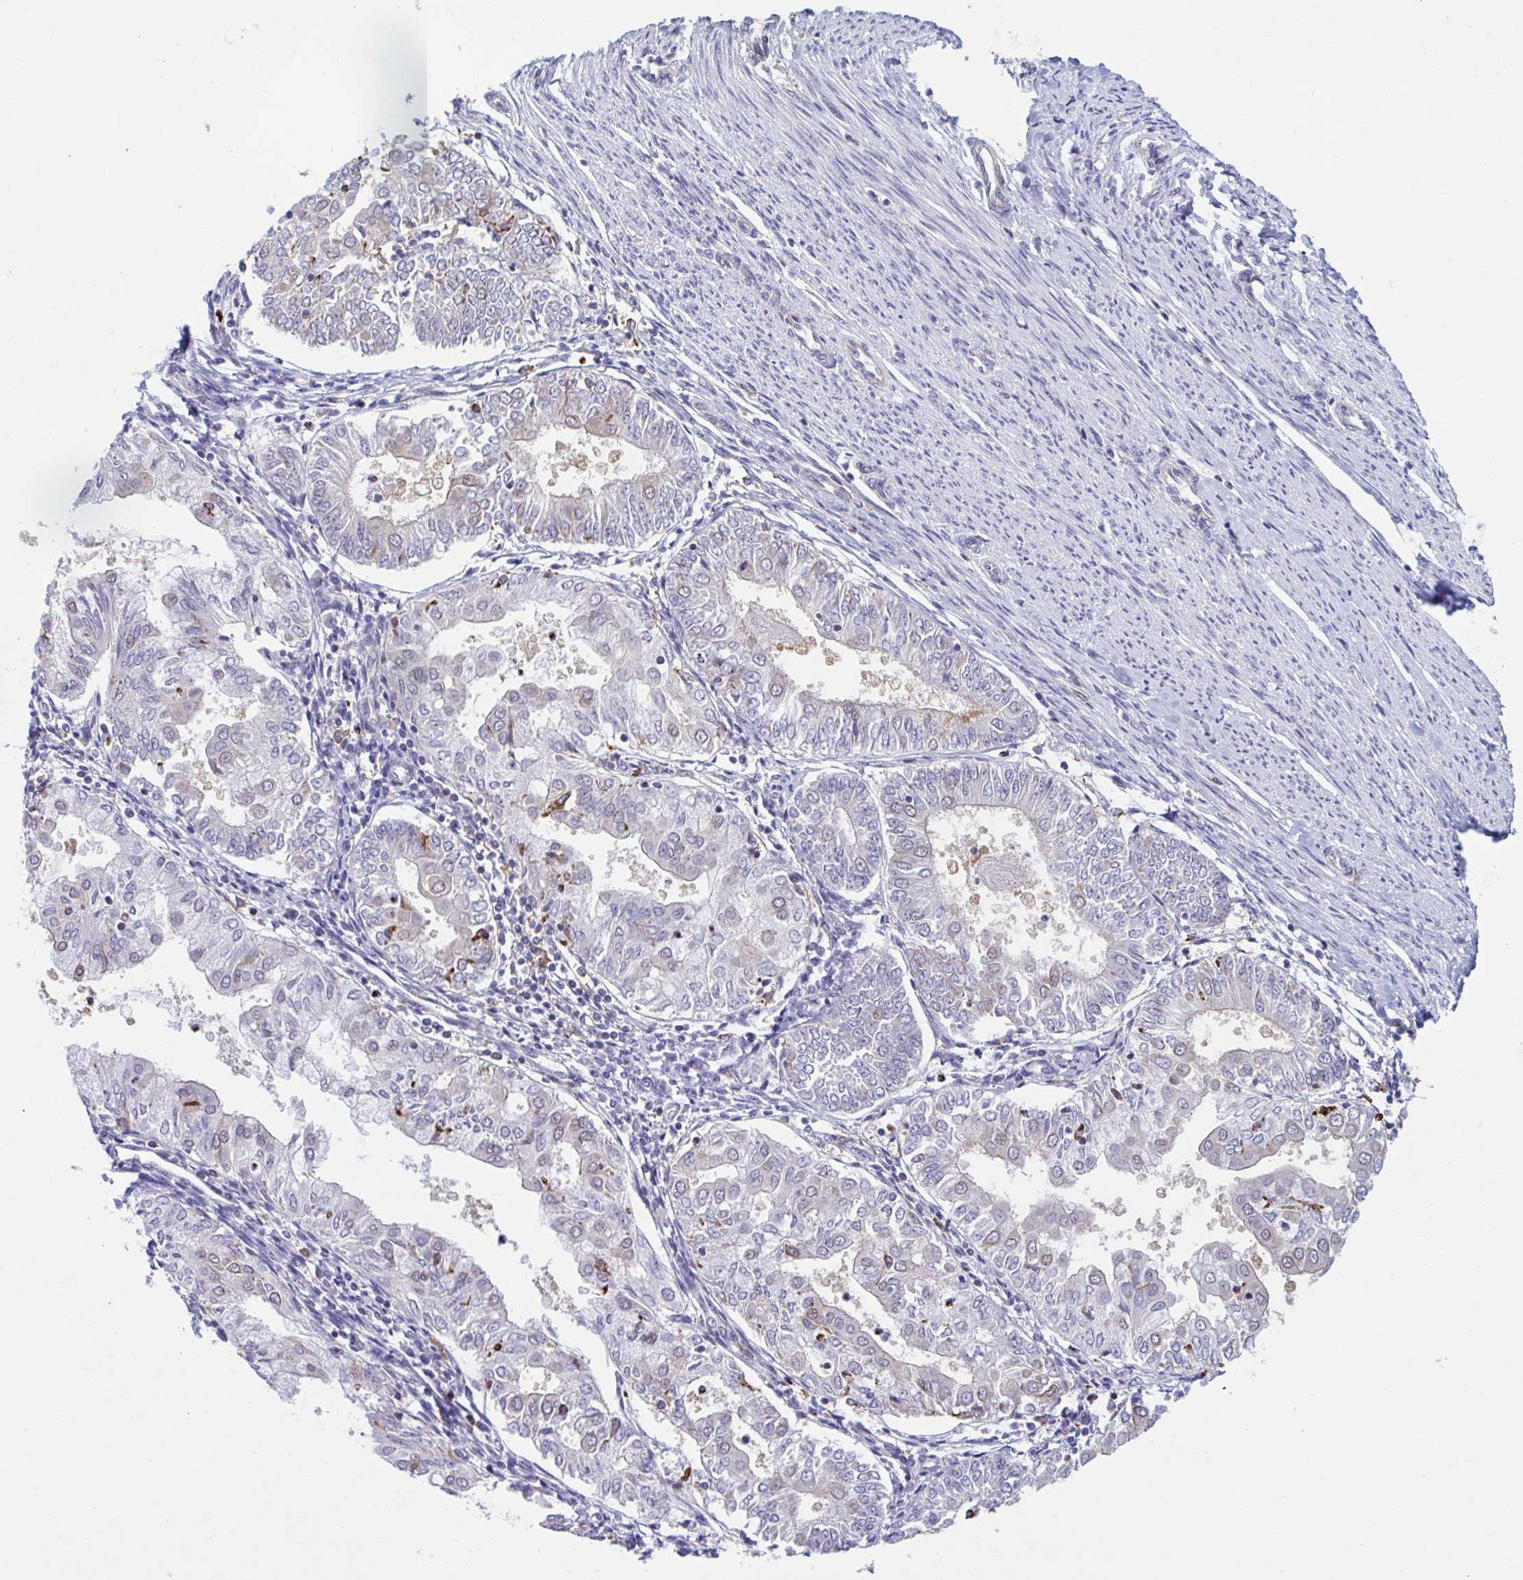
{"staining": {"intensity": "weak", "quantity": "<25%", "location": "nuclear"}, "tissue": "endometrial cancer", "cell_type": "Tumor cells", "image_type": "cancer", "snomed": [{"axis": "morphology", "description": "Adenocarcinoma, NOS"}, {"axis": "topography", "description": "Endometrium"}], "caption": "Tumor cells show no significant protein staining in endometrial cancer (adenocarcinoma). (DAB immunohistochemistry visualized using brightfield microscopy, high magnification).", "gene": "ADAT3", "patient": {"sex": "female", "age": 68}}